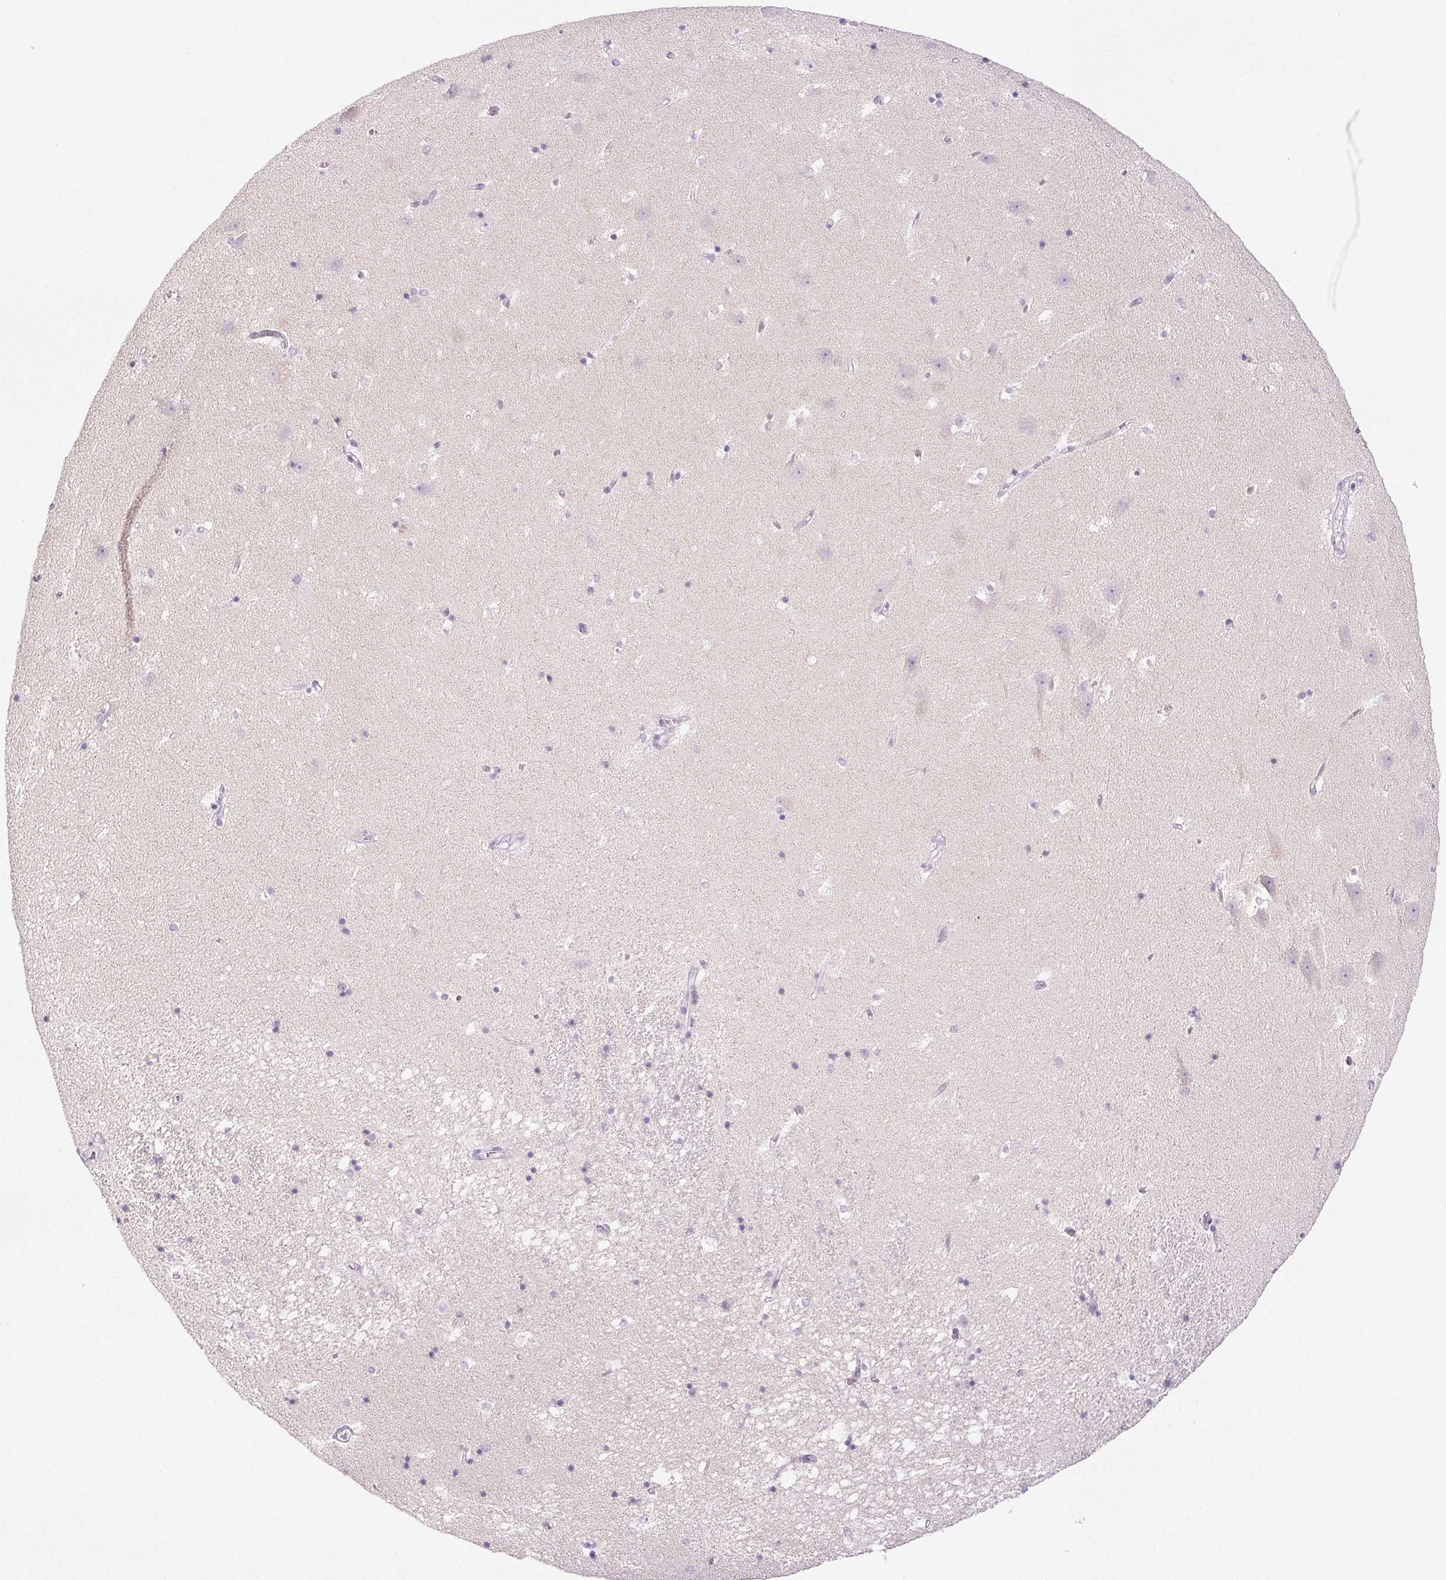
{"staining": {"intensity": "negative", "quantity": "none", "location": "none"}, "tissue": "hippocampus", "cell_type": "Glial cells", "image_type": "normal", "snomed": [{"axis": "morphology", "description": "Normal tissue, NOS"}, {"axis": "topography", "description": "Hippocampus"}], "caption": "This is a image of immunohistochemistry staining of normal hippocampus, which shows no expression in glial cells. (DAB (3,3'-diaminobenzidine) immunohistochemistry (IHC), high magnification).", "gene": "COL7A1", "patient": {"sex": "male", "age": 58}}